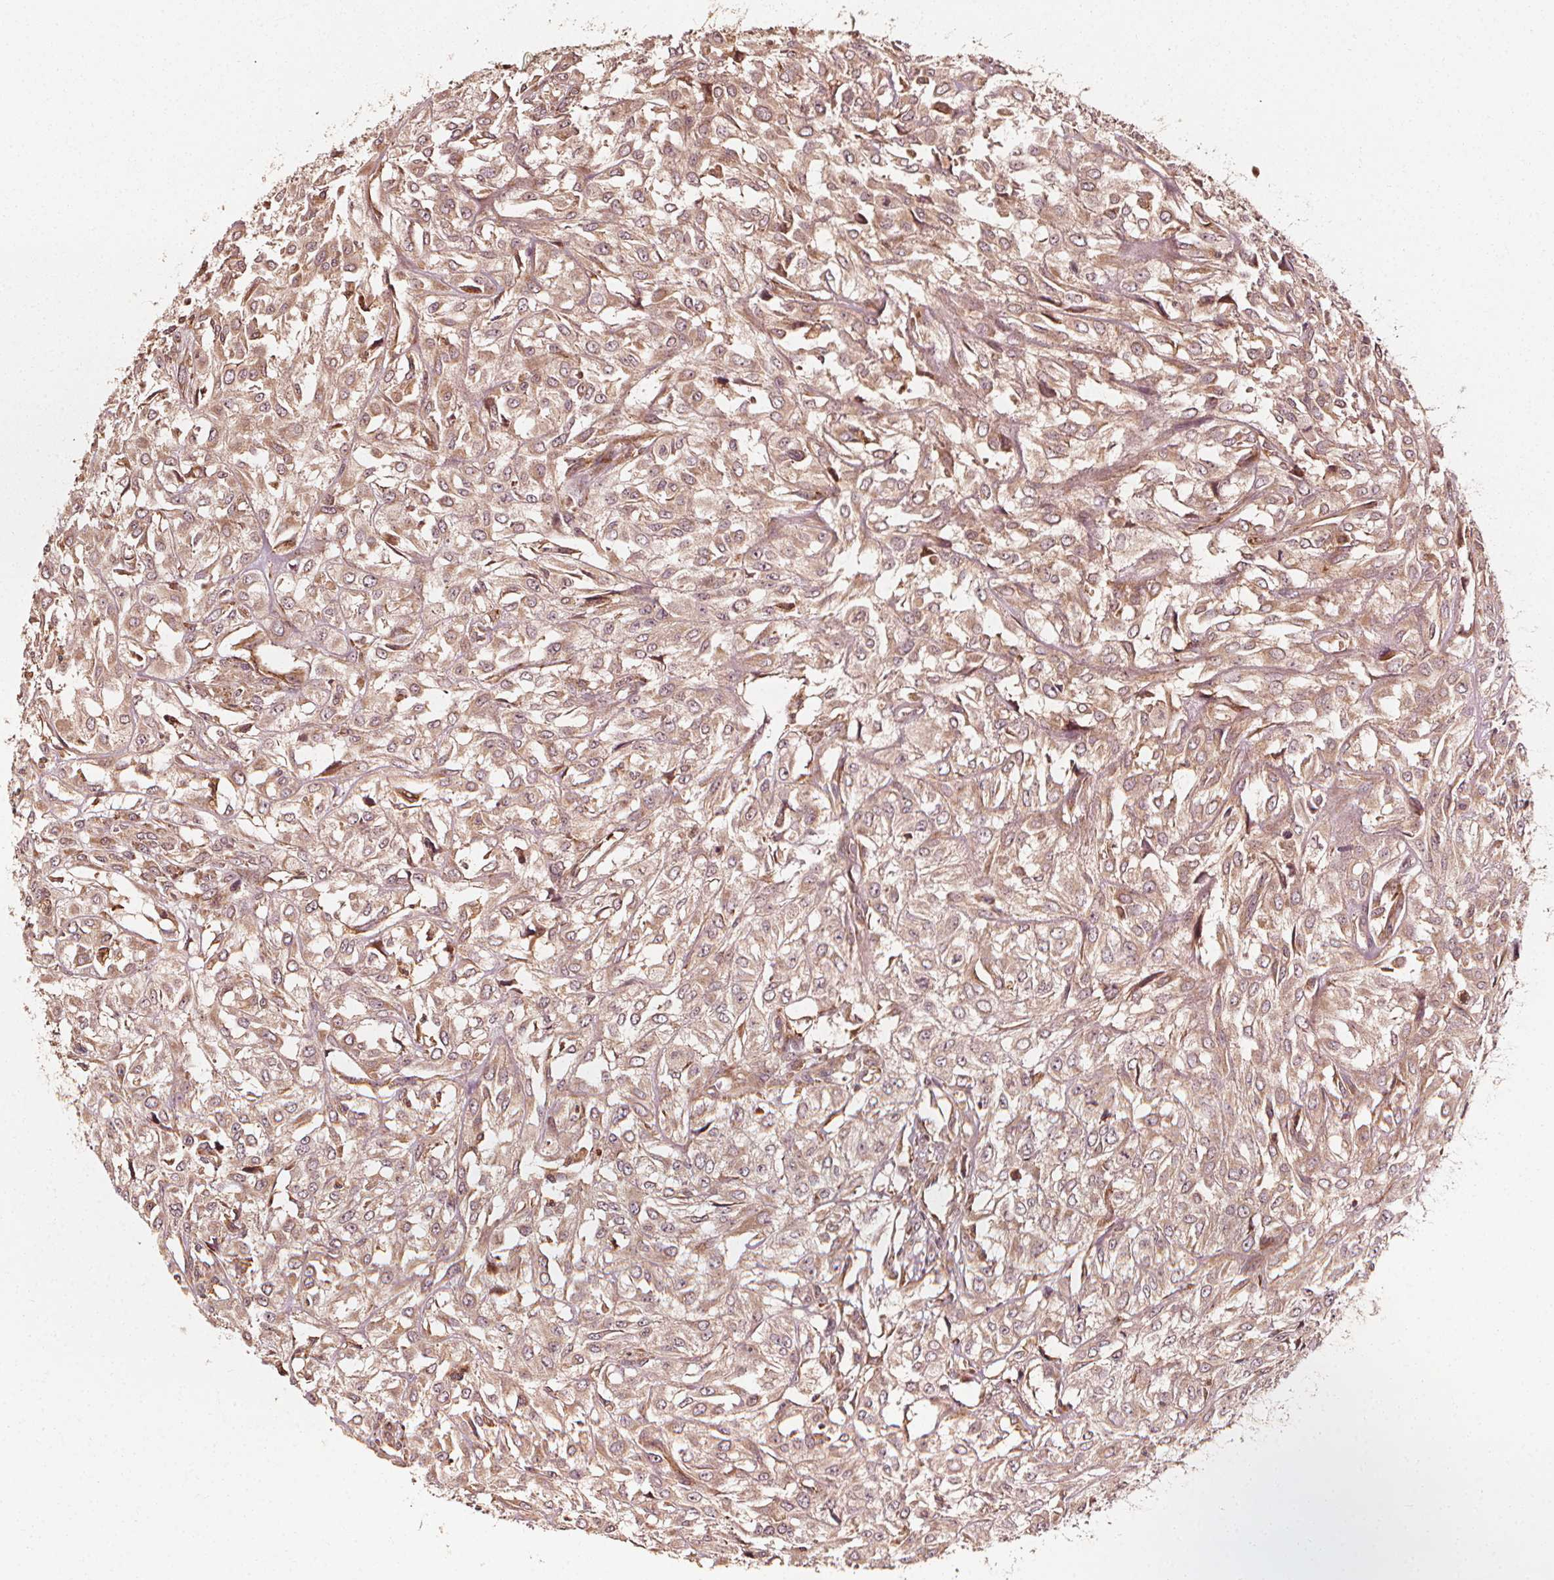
{"staining": {"intensity": "weak", "quantity": ">75%", "location": "cytoplasmic/membranous"}, "tissue": "urothelial cancer", "cell_type": "Tumor cells", "image_type": "cancer", "snomed": [{"axis": "morphology", "description": "Urothelial carcinoma, High grade"}, {"axis": "topography", "description": "Urinary bladder"}], "caption": "Immunohistochemical staining of human urothelial carcinoma (high-grade) shows low levels of weak cytoplasmic/membranous expression in approximately >75% of tumor cells.", "gene": "NPC1", "patient": {"sex": "male", "age": 67}}